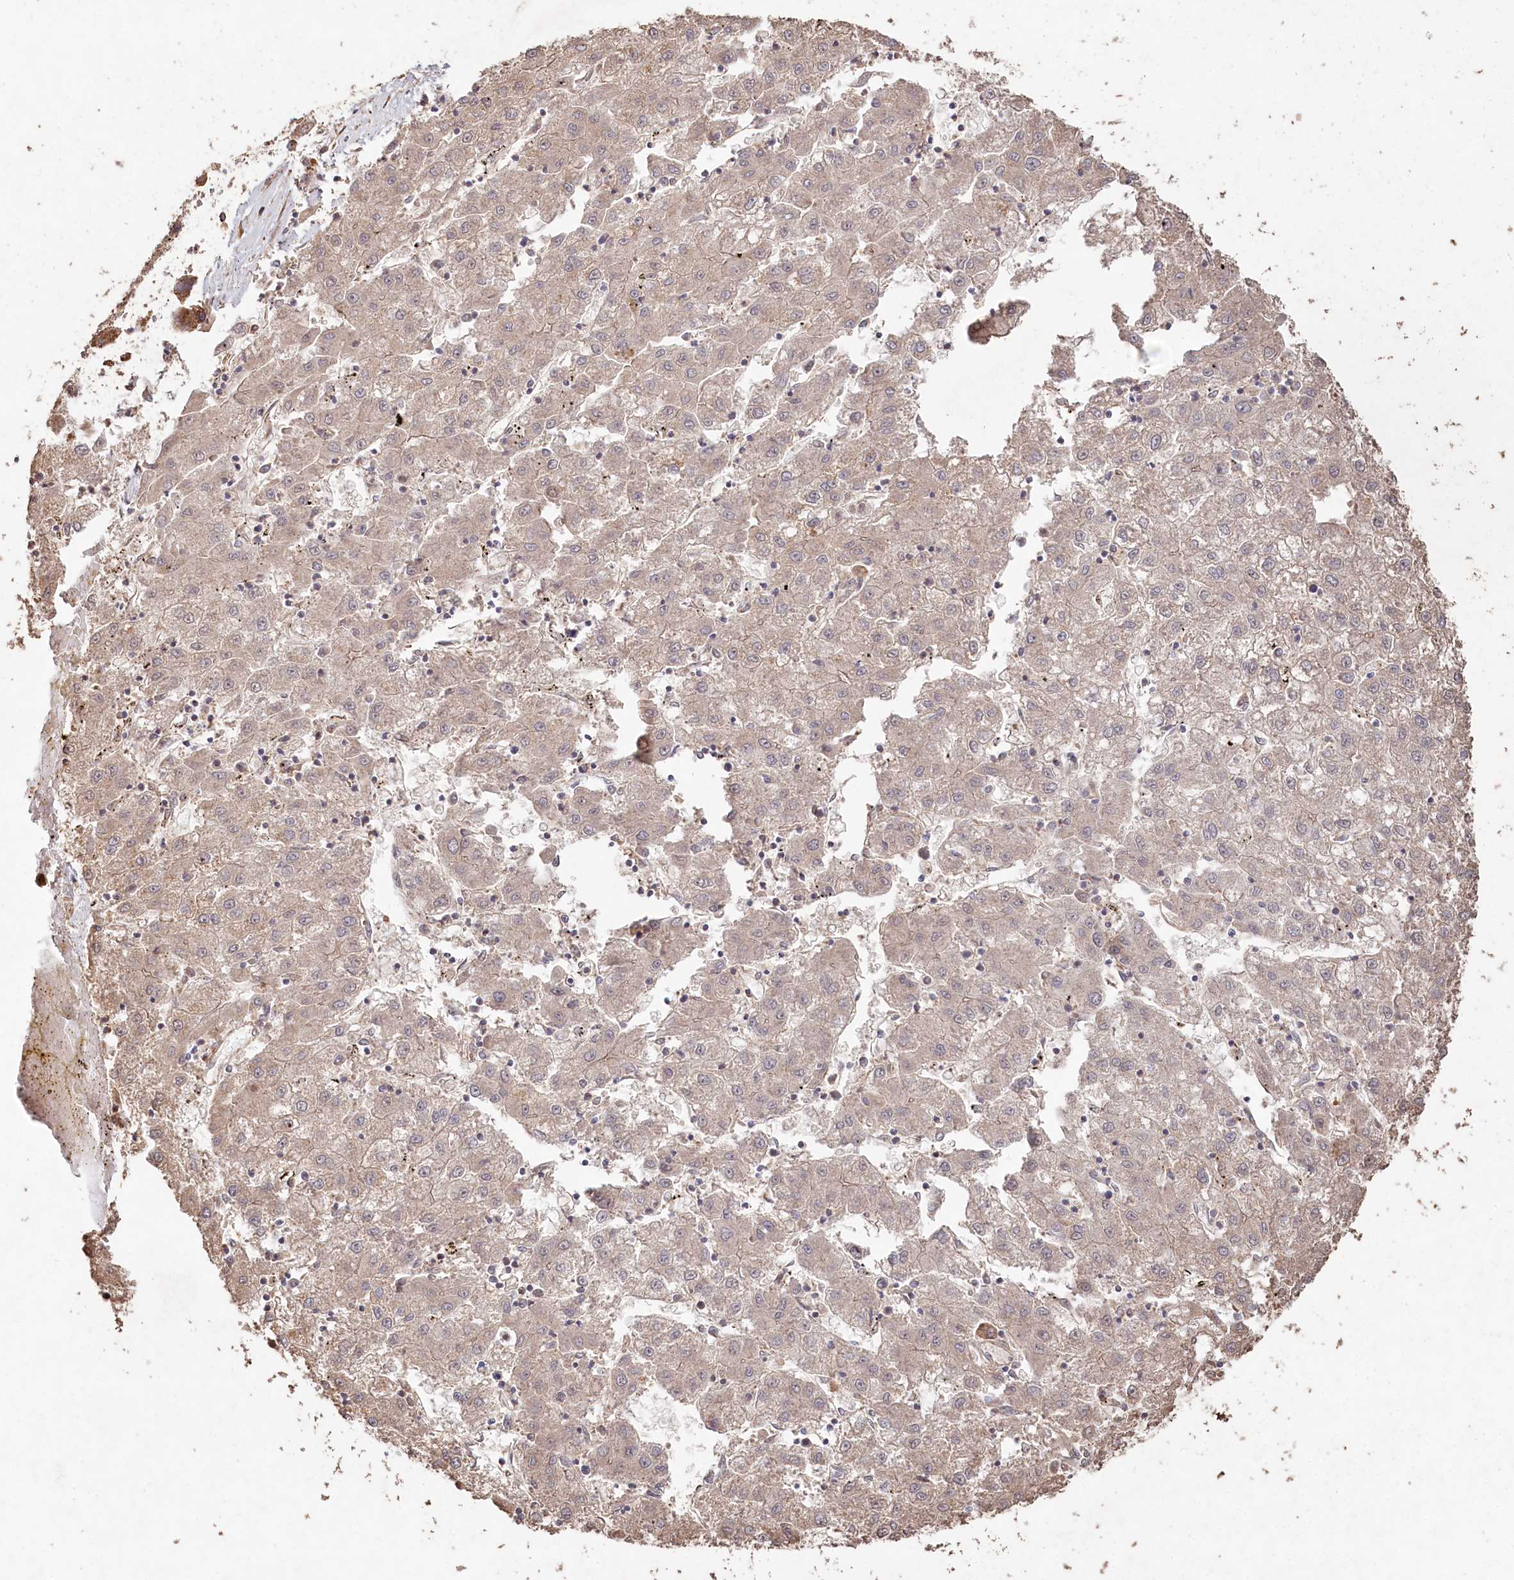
{"staining": {"intensity": "weak", "quantity": "<25%", "location": "cytoplasmic/membranous"}, "tissue": "liver cancer", "cell_type": "Tumor cells", "image_type": "cancer", "snomed": [{"axis": "morphology", "description": "Carcinoma, Hepatocellular, NOS"}, {"axis": "topography", "description": "Liver"}], "caption": "An immunohistochemistry (IHC) photomicrograph of hepatocellular carcinoma (liver) is shown. There is no staining in tumor cells of hepatocellular carcinoma (liver).", "gene": "HAL", "patient": {"sex": "male", "age": 72}}